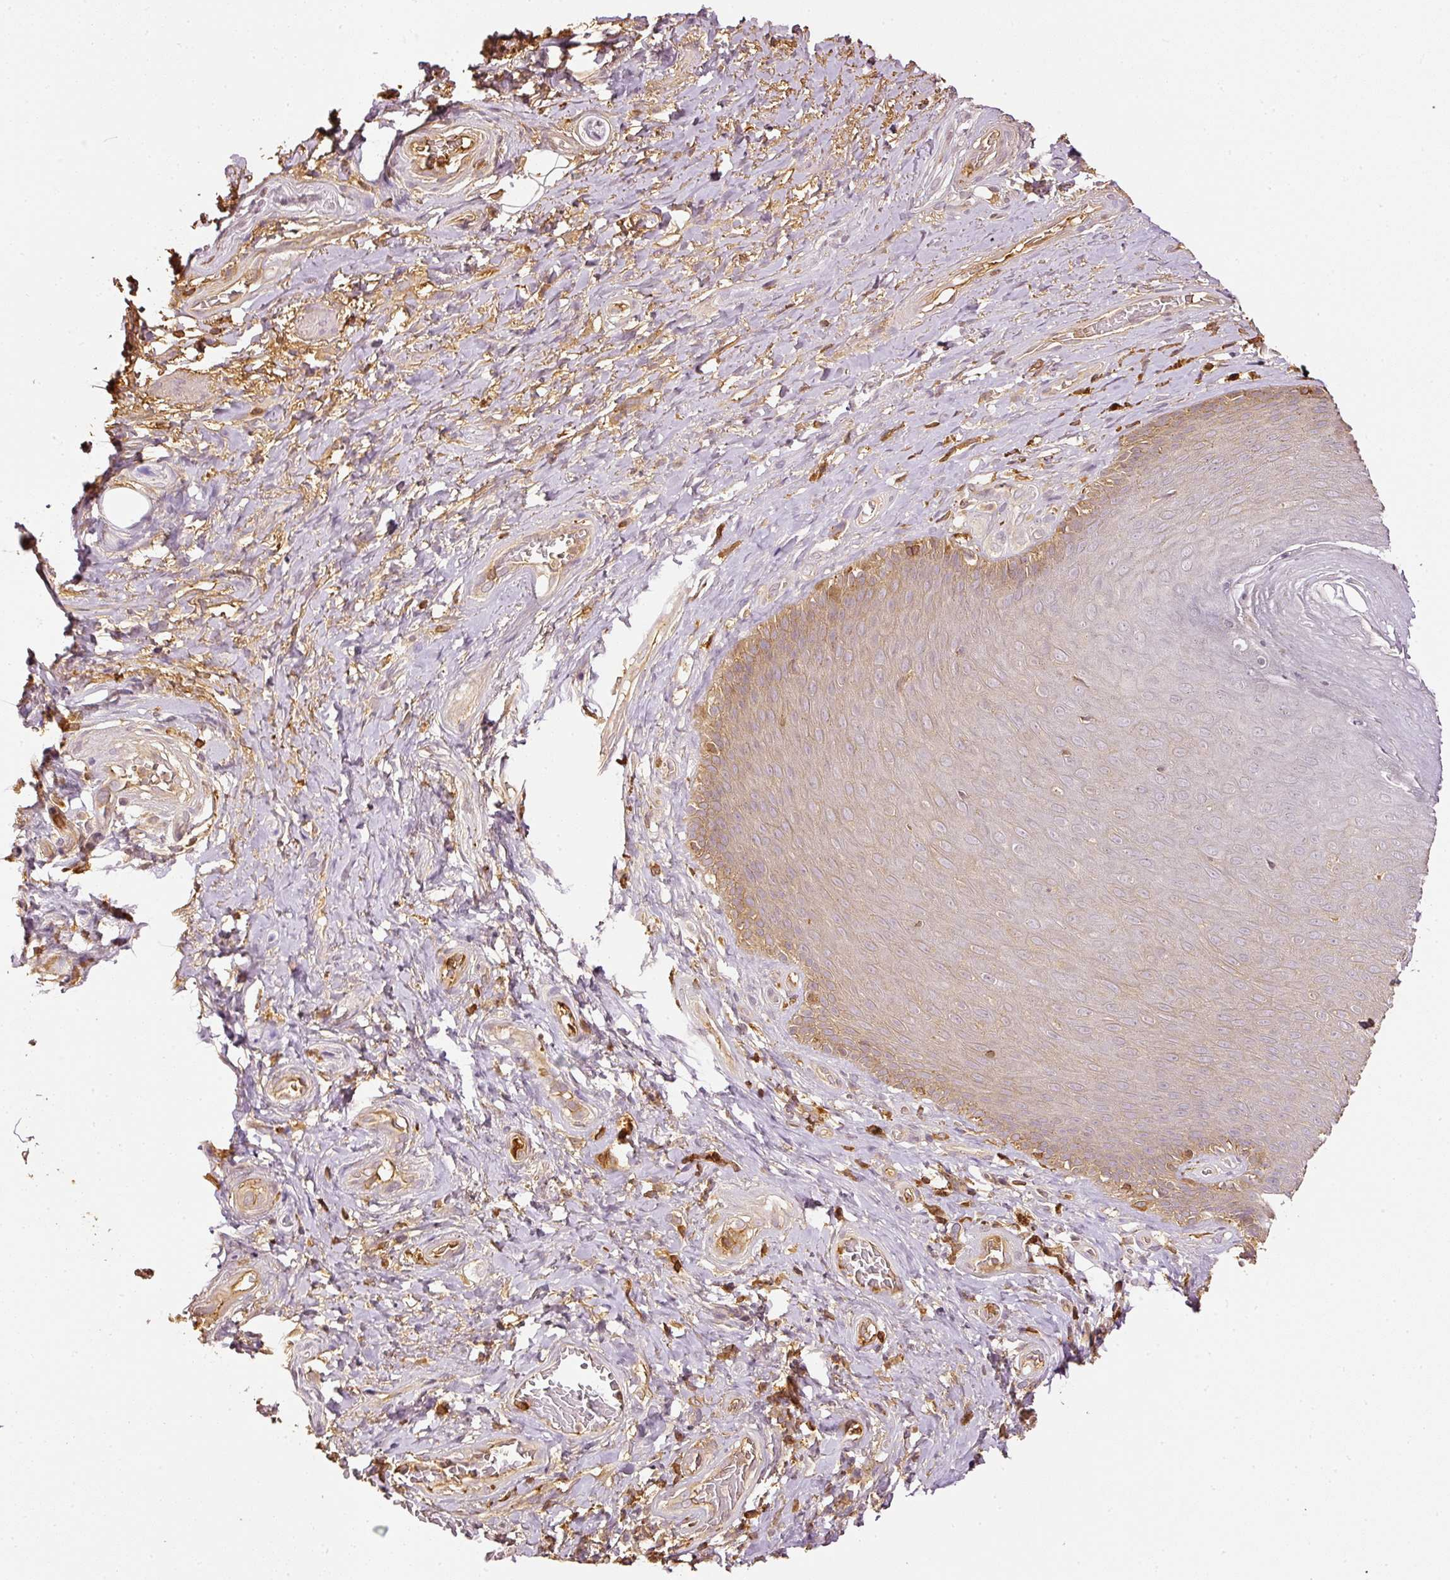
{"staining": {"intensity": "moderate", "quantity": "25%-75%", "location": "cytoplasmic/membranous"}, "tissue": "skin", "cell_type": "Epidermal cells", "image_type": "normal", "snomed": [{"axis": "morphology", "description": "Normal tissue, NOS"}, {"axis": "topography", "description": "Anal"}, {"axis": "topography", "description": "Peripheral nerve tissue"}], "caption": "Immunohistochemistry image of benign skin: human skin stained using immunohistochemistry shows medium levels of moderate protein expression localized specifically in the cytoplasmic/membranous of epidermal cells, appearing as a cytoplasmic/membranous brown color.", "gene": "EVL", "patient": {"sex": "male", "age": 53}}